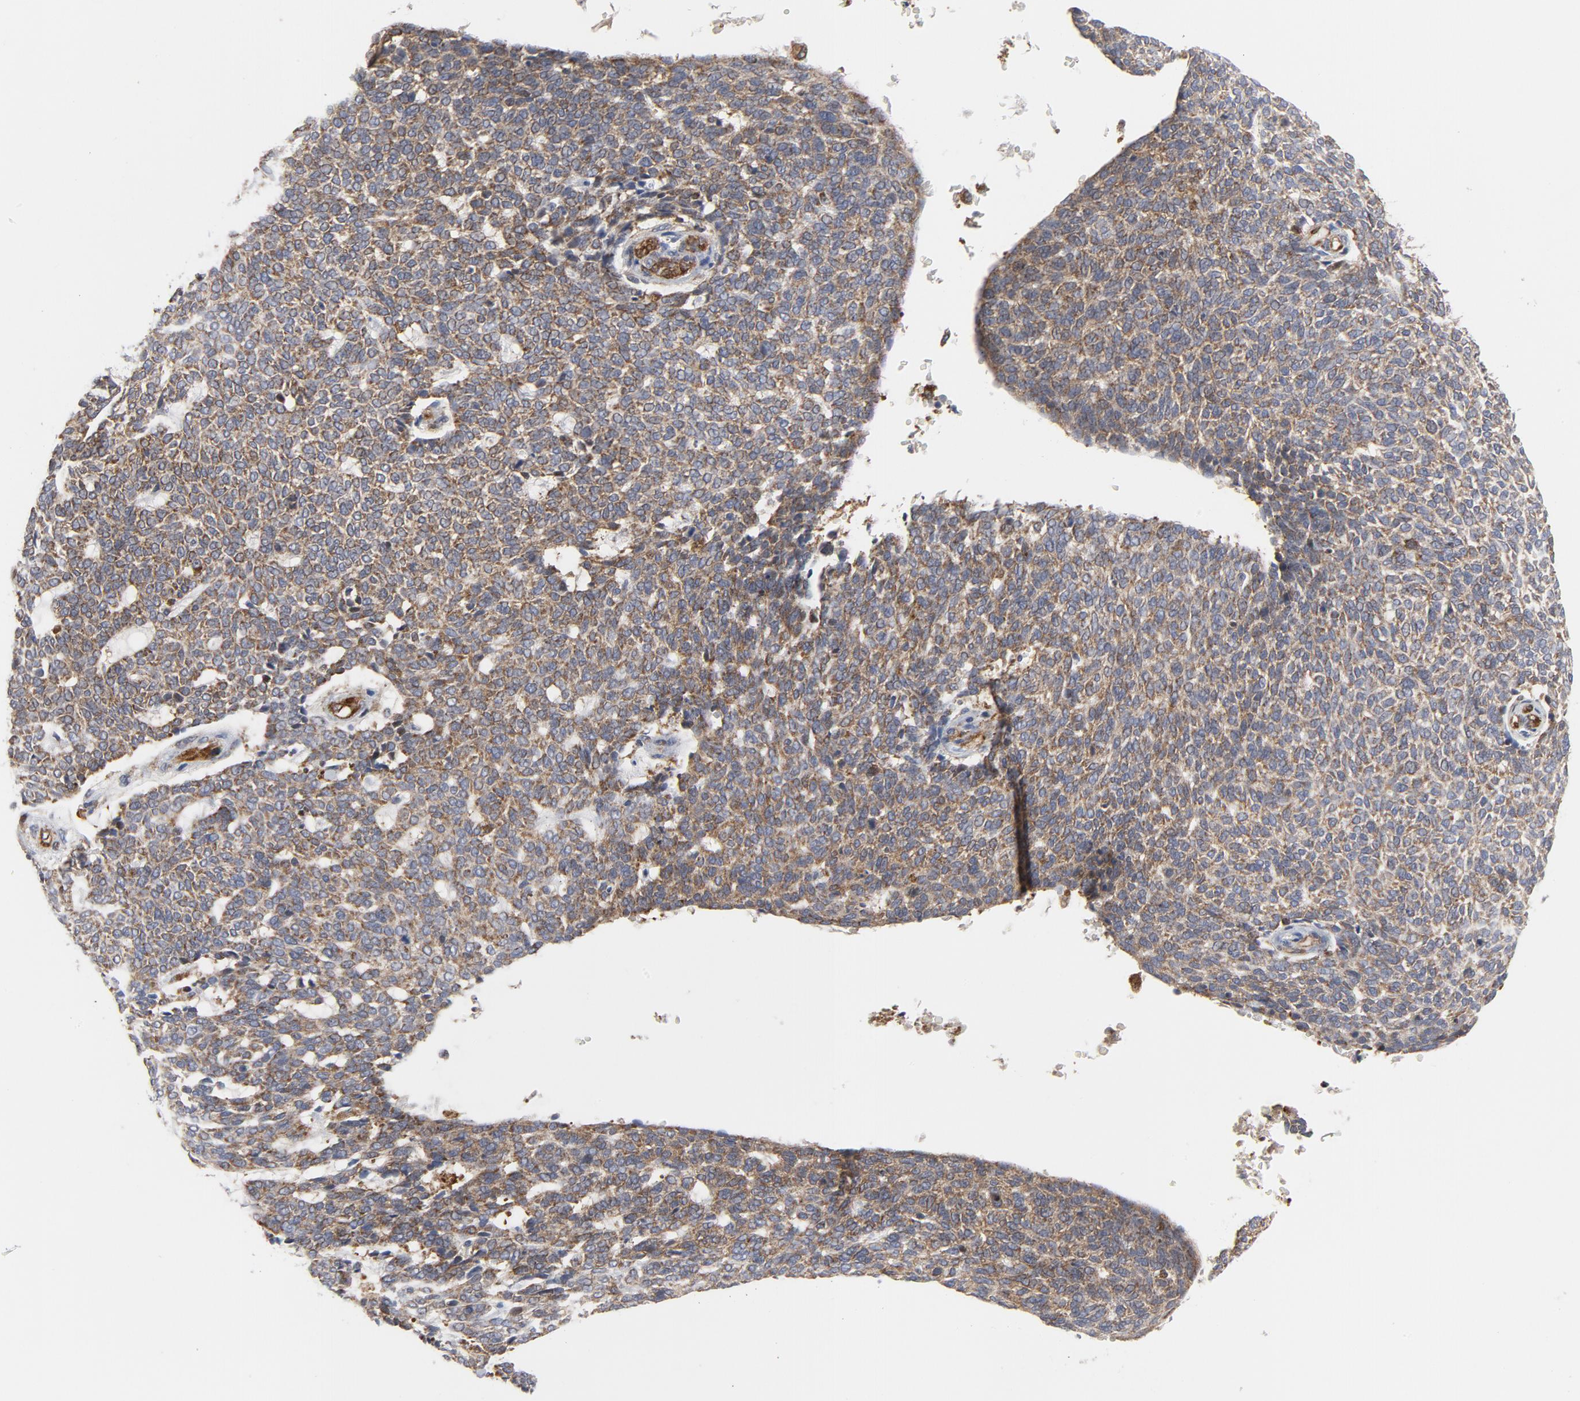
{"staining": {"intensity": "moderate", "quantity": ">75%", "location": "cytoplasmic/membranous"}, "tissue": "skin cancer", "cell_type": "Tumor cells", "image_type": "cancer", "snomed": [{"axis": "morphology", "description": "Normal tissue, NOS"}, {"axis": "morphology", "description": "Basal cell carcinoma"}, {"axis": "topography", "description": "Skin"}], "caption": "A brown stain labels moderate cytoplasmic/membranous expression of a protein in human skin basal cell carcinoma tumor cells.", "gene": "RAPGEF4", "patient": {"sex": "male", "age": 87}}